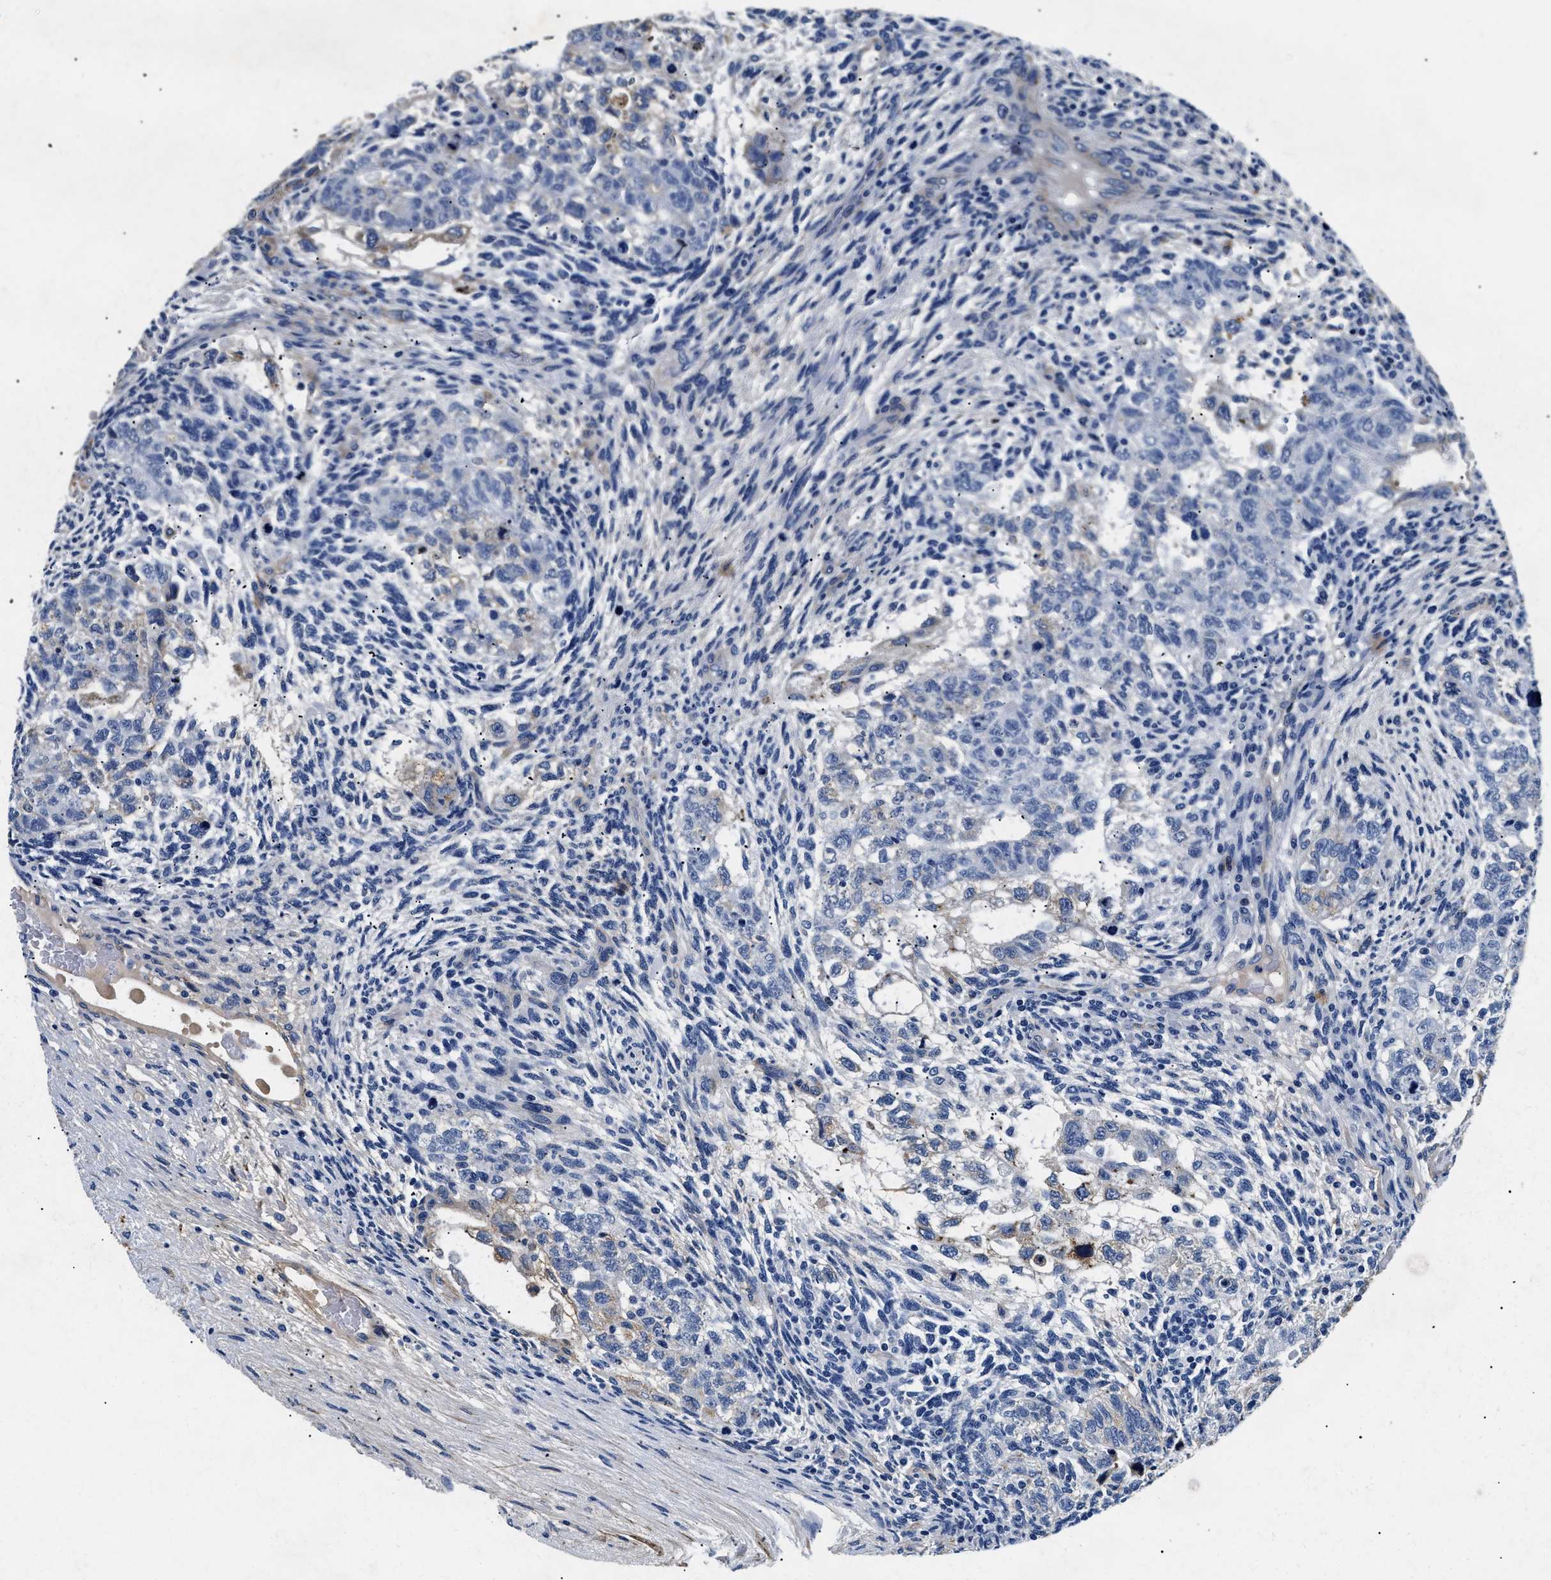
{"staining": {"intensity": "negative", "quantity": "none", "location": "none"}, "tissue": "testis cancer", "cell_type": "Tumor cells", "image_type": "cancer", "snomed": [{"axis": "morphology", "description": "Normal tissue, NOS"}, {"axis": "morphology", "description": "Carcinoma, Embryonal, NOS"}, {"axis": "topography", "description": "Testis"}], "caption": "An image of testis cancer stained for a protein reveals no brown staining in tumor cells. The staining was performed using DAB (3,3'-diaminobenzidine) to visualize the protein expression in brown, while the nuclei were stained in blue with hematoxylin (Magnification: 20x).", "gene": "LAMA3", "patient": {"sex": "male", "age": 36}}